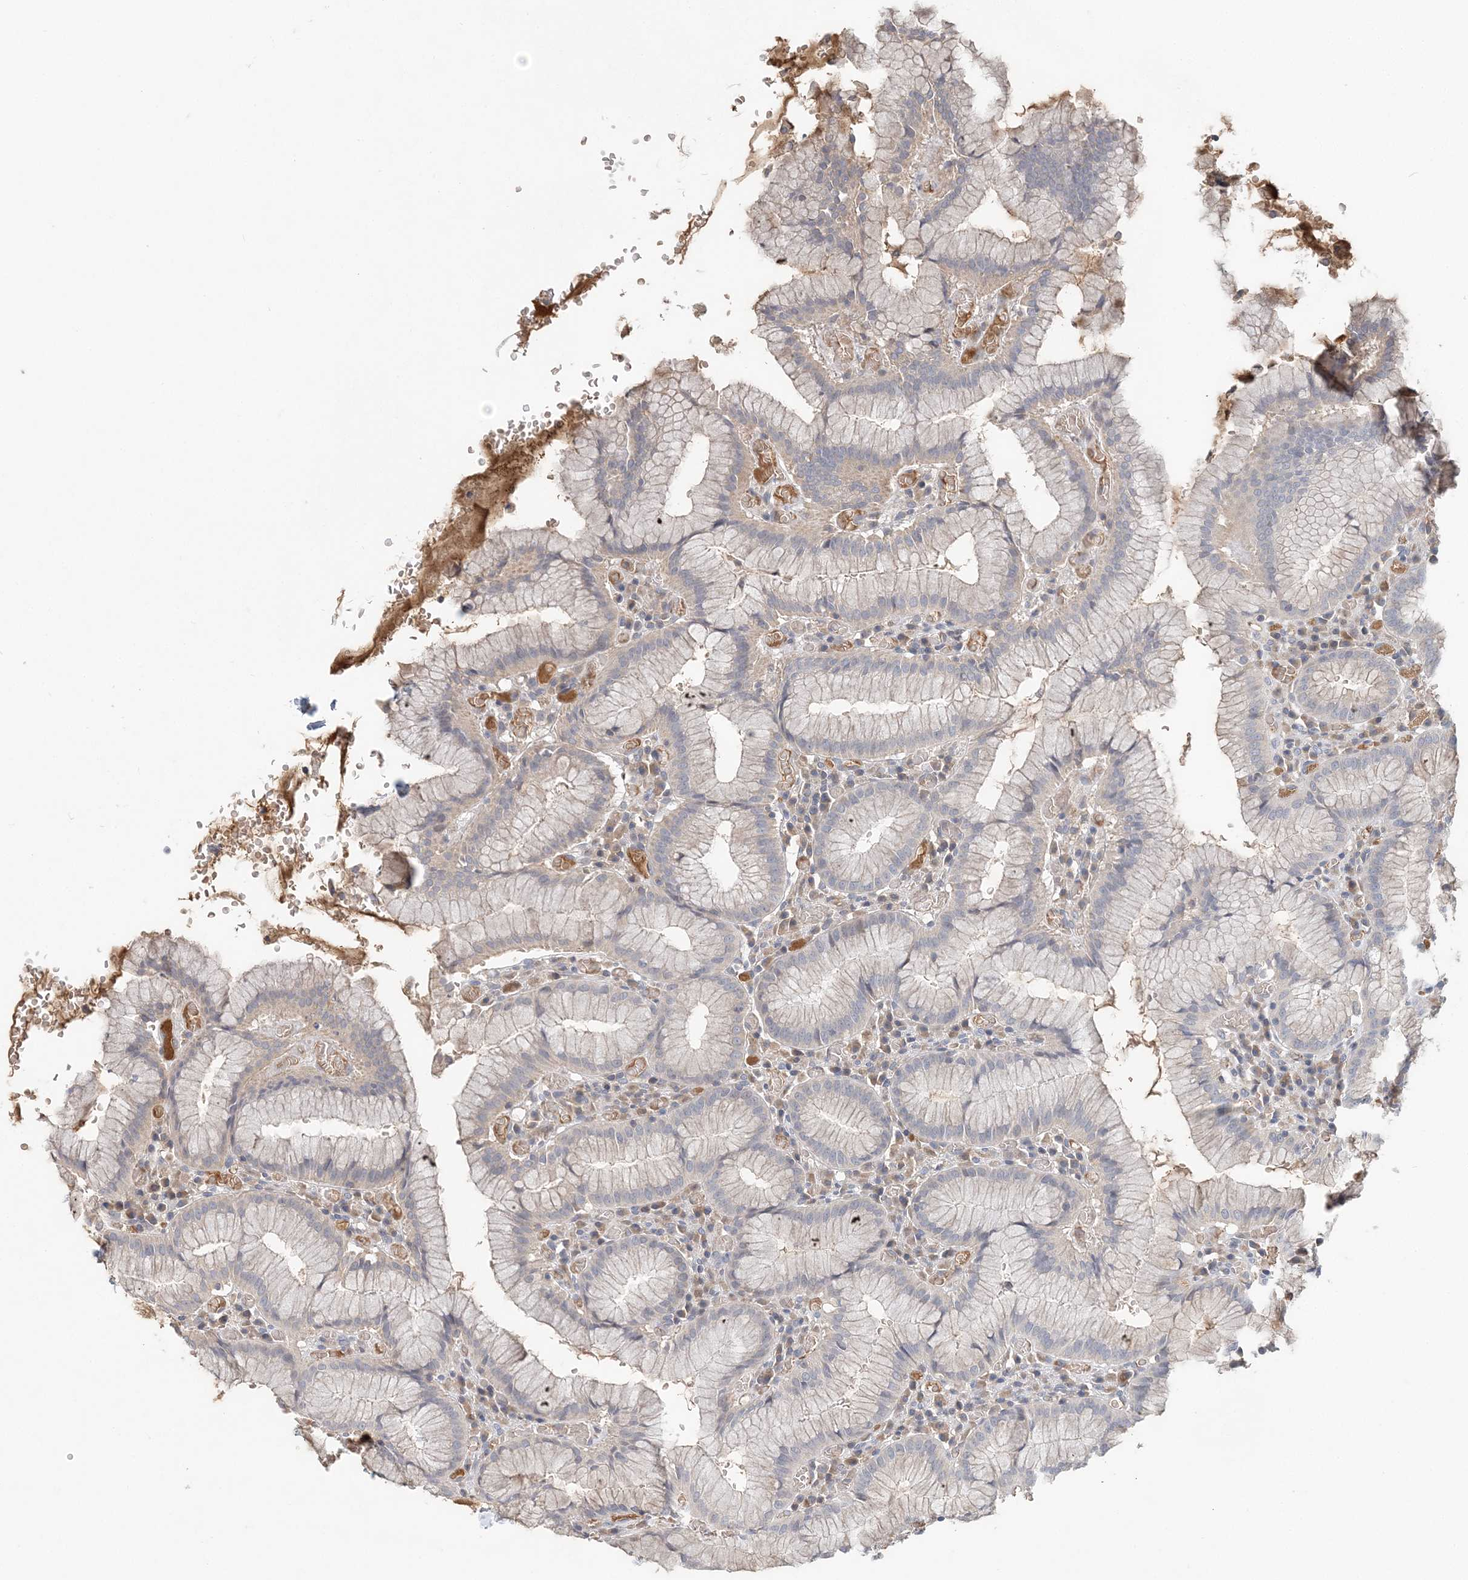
{"staining": {"intensity": "negative", "quantity": "none", "location": "none"}, "tissue": "stomach", "cell_type": "Glandular cells", "image_type": "normal", "snomed": [{"axis": "morphology", "description": "Normal tissue, NOS"}, {"axis": "topography", "description": "Stomach"}], "caption": "Glandular cells are negative for brown protein staining in benign stomach. (Immunohistochemistry (ihc), brightfield microscopy, high magnification).", "gene": "SYCP3", "patient": {"sex": "male", "age": 55}}